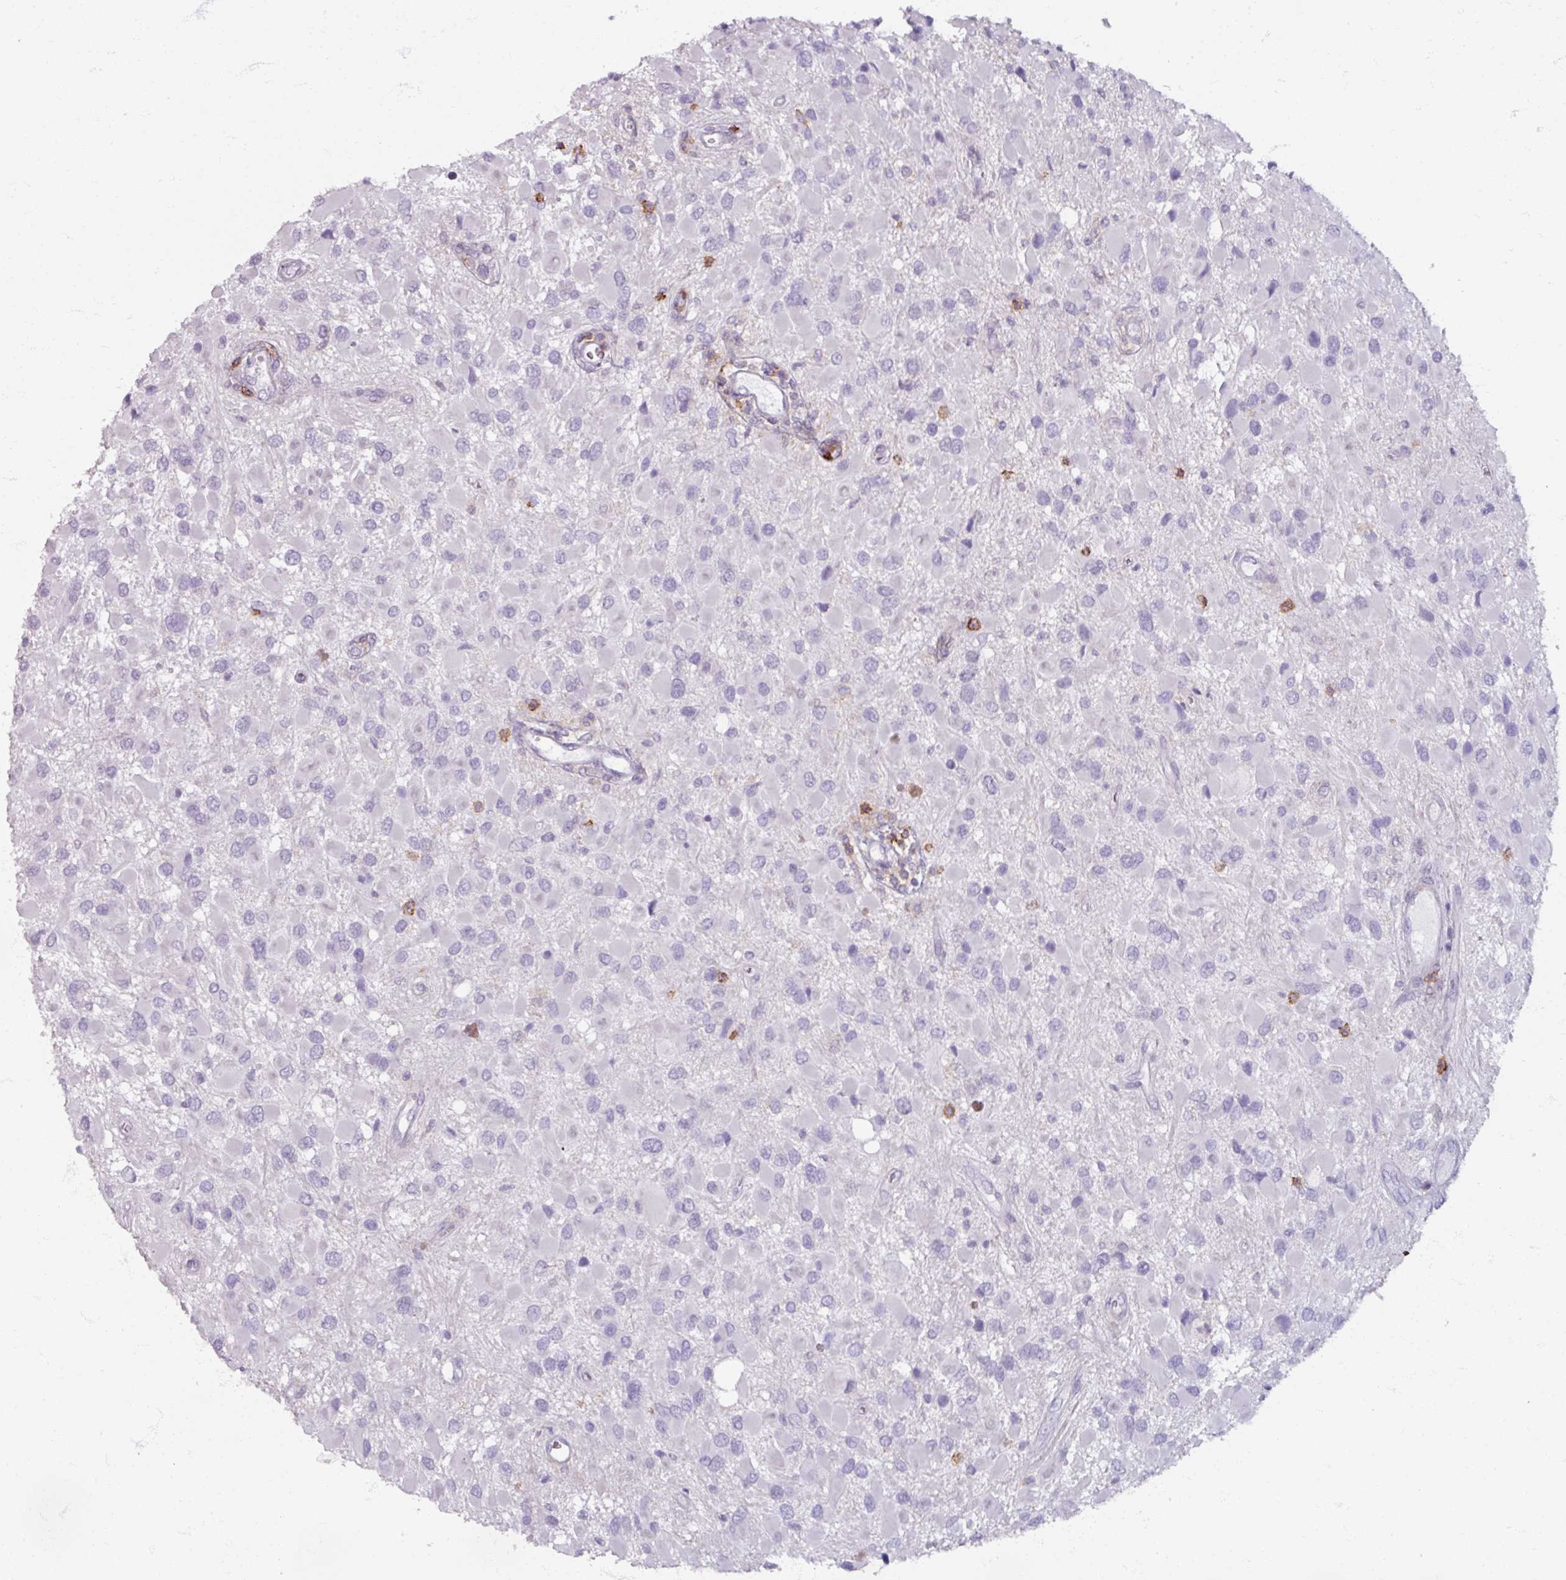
{"staining": {"intensity": "negative", "quantity": "none", "location": "none"}, "tissue": "glioma", "cell_type": "Tumor cells", "image_type": "cancer", "snomed": [{"axis": "morphology", "description": "Glioma, malignant, High grade"}, {"axis": "topography", "description": "Brain"}], "caption": "Immunohistochemical staining of human glioma shows no significant expression in tumor cells.", "gene": "PTPRC", "patient": {"sex": "male", "age": 53}}